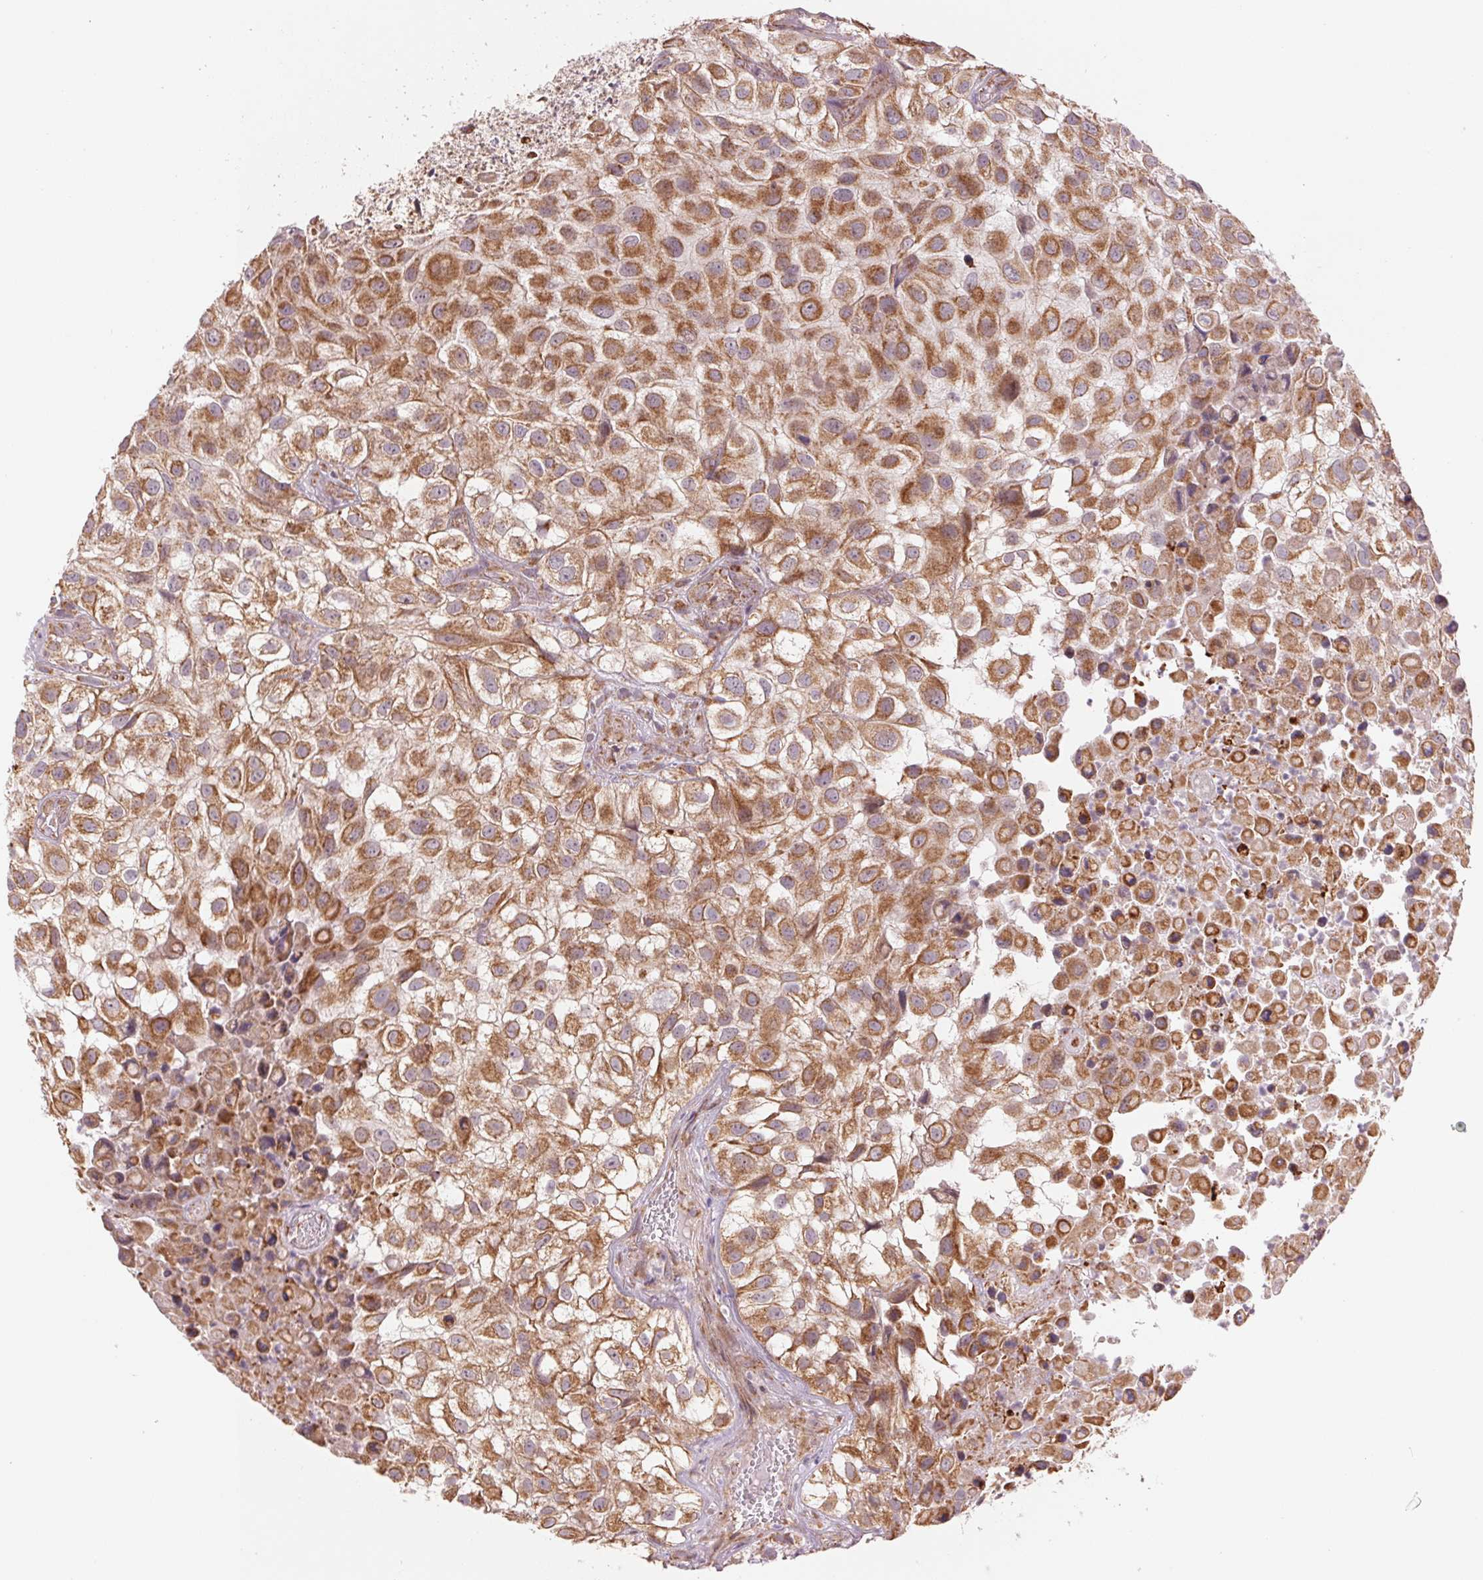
{"staining": {"intensity": "moderate", "quantity": ">75%", "location": "cytoplasmic/membranous"}, "tissue": "urothelial cancer", "cell_type": "Tumor cells", "image_type": "cancer", "snomed": [{"axis": "morphology", "description": "Urothelial carcinoma, High grade"}, {"axis": "topography", "description": "Urinary bladder"}], "caption": "Human urothelial carcinoma (high-grade) stained with a brown dye exhibits moderate cytoplasmic/membranous positive positivity in approximately >75% of tumor cells.", "gene": "MATCAP1", "patient": {"sex": "male", "age": 56}}